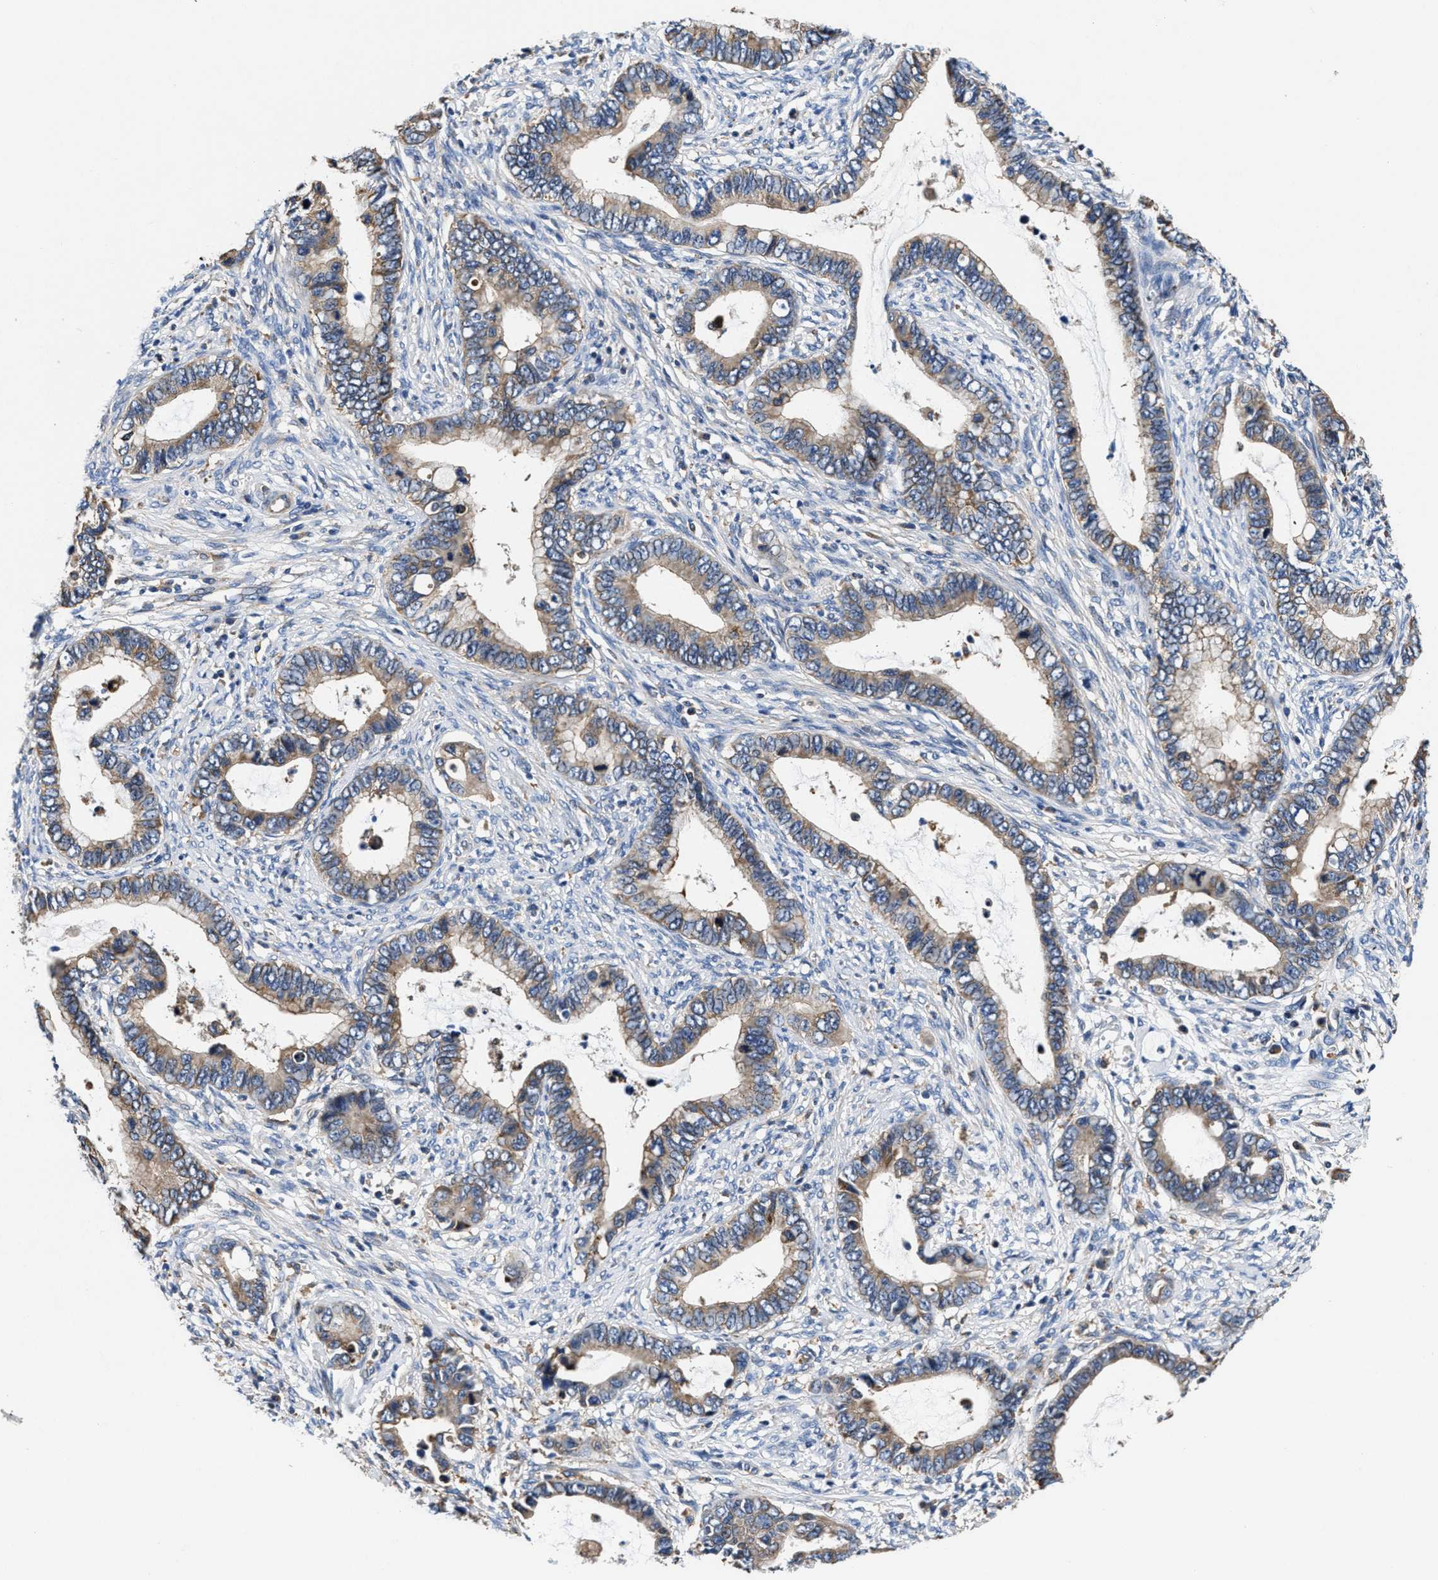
{"staining": {"intensity": "weak", "quantity": ">75%", "location": "cytoplasmic/membranous"}, "tissue": "cervical cancer", "cell_type": "Tumor cells", "image_type": "cancer", "snomed": [{"axis": "morphology", "description": "Adenocarcinoma, NOS"}, {"axis": "topography", "description": "Cervix"}], "caption": "Immunohistochemistry (IHC) (DAB (3,3'-diaminobenzidine)) staining of adenocarcinoma (cervical) exhibits weak cytoplasmic/membranous protein staining in approximately >75% of tumor cells.", "gene": "PPP1R9B", "patient": {"sex": "female", "age": 44}}